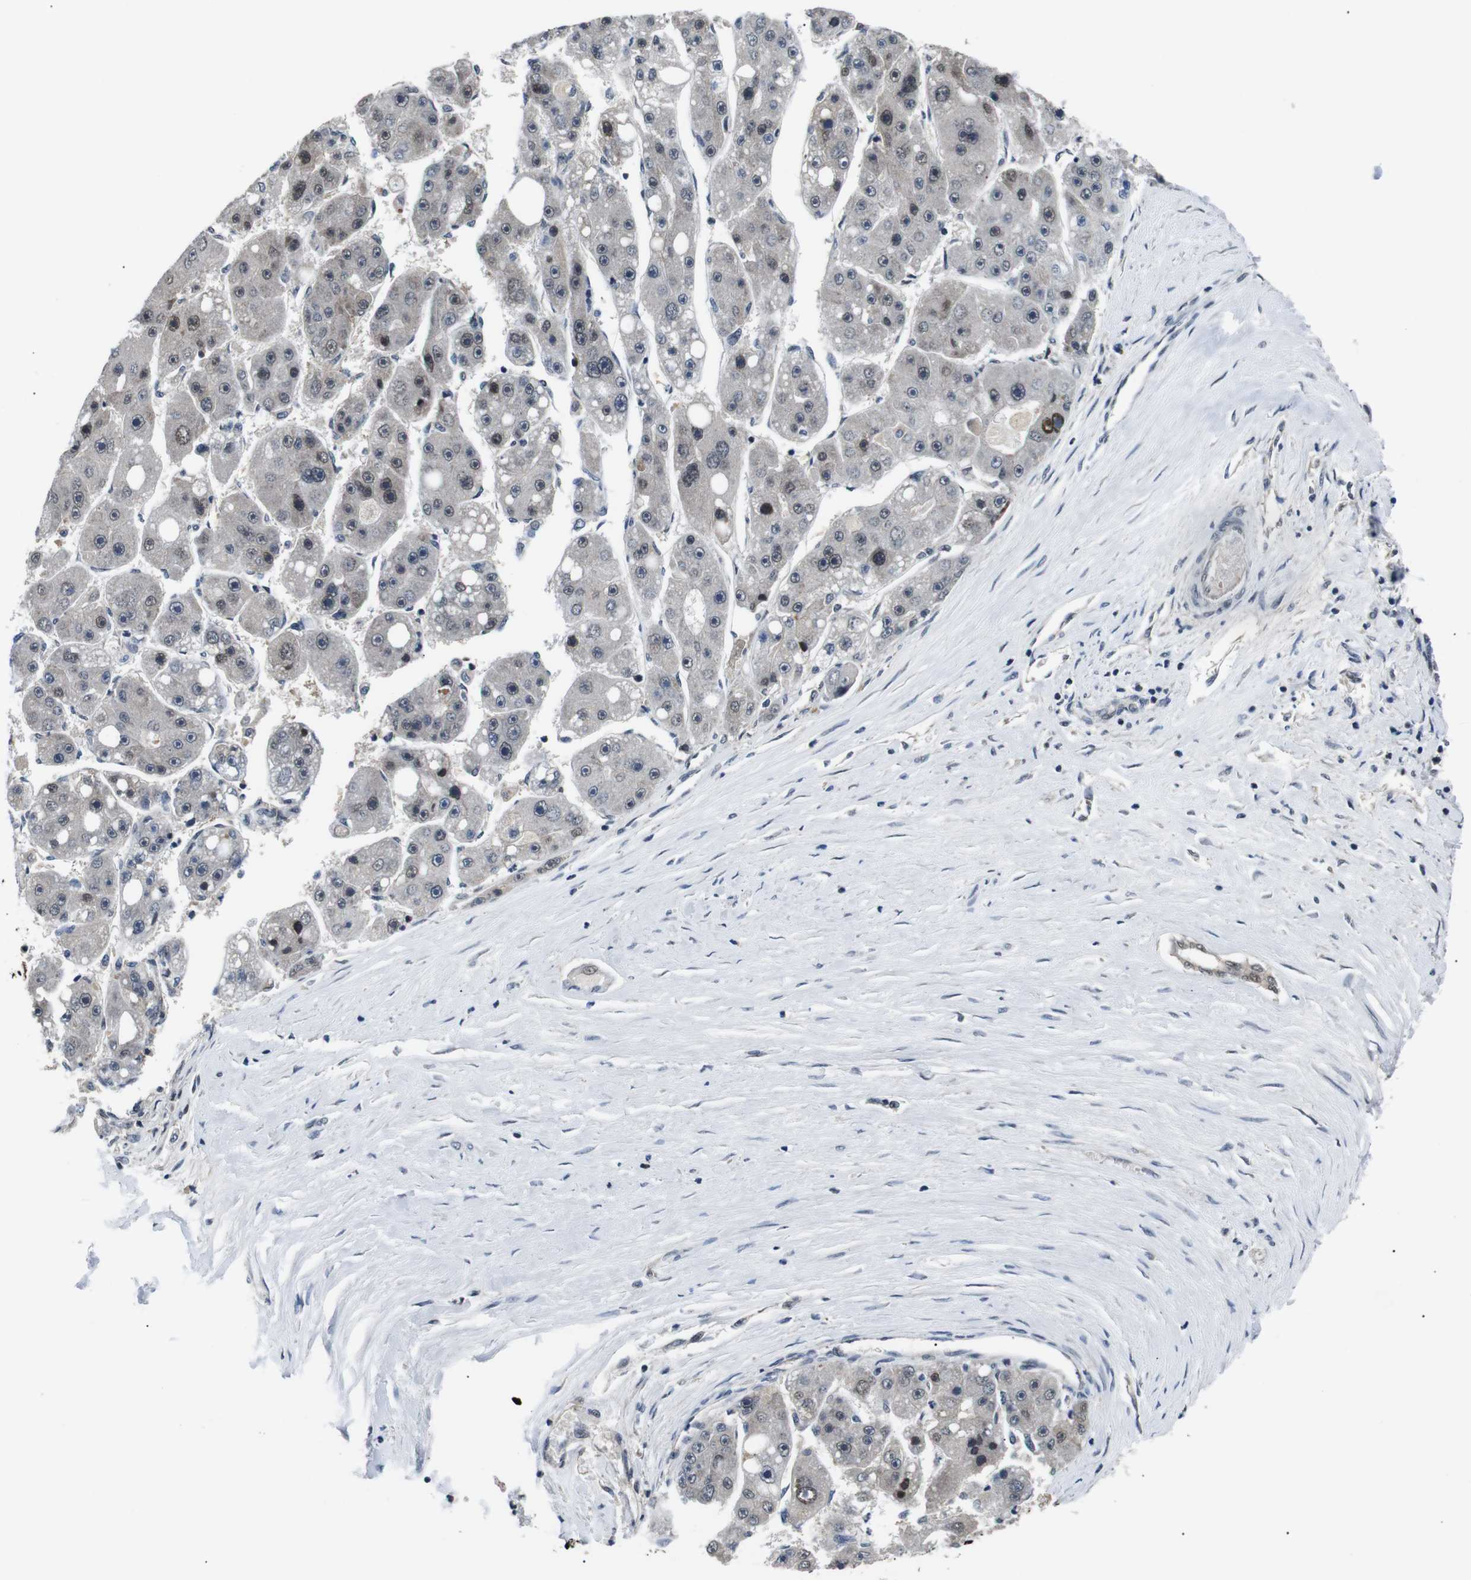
{"staining": {"intensity": "moderate", "quantity": "<25%", "location": "nuclear"}, "tissue": "liver cancer", "cell_type": "Tumor cells", "image_type": "cancer", "snomed": [{"axis": "morphology", "description": "Carcinoma, Hepatocellular, NOS"}, {"axis": "topography", "description": "Liver"}], "caption": "Protein staining of hepatocellular carcinoma (liver) tissue demonstrates moderate nuclear staining in about <25% of tumor cells. The staining was performed using DAB (3,3'-diaminobenzidine), with brown indicating positive protein expression. Nuclei are stained blue with hematoxylin.", "gene": "SKP1", "patient": {"sex": "female", "age": 61}}